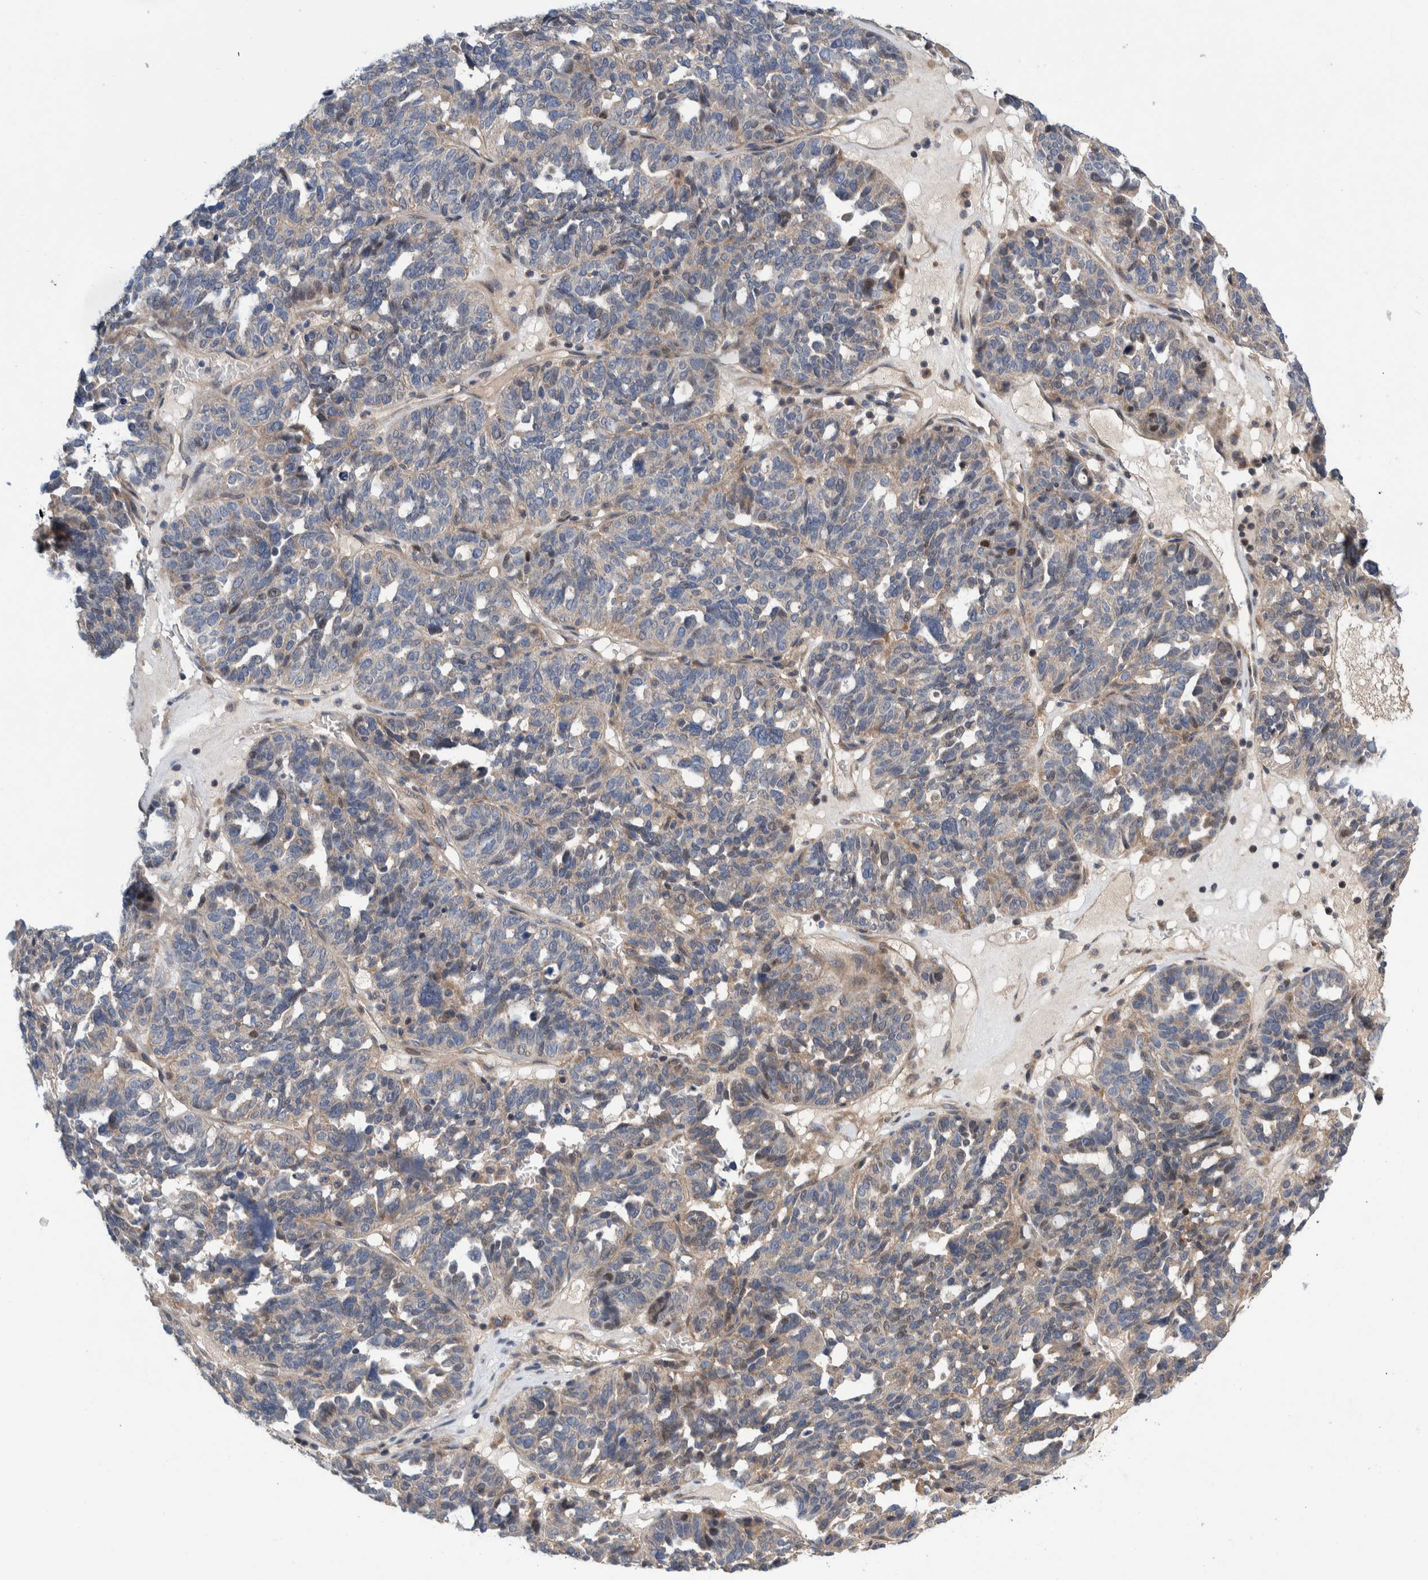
{"staining": {"intensity": "weak", "quantity": "<25%", "location": "cytoplasmic/membranous"}, "tissue": "ovarian cancer", "cell_type": "Tumor cells", "image_type": "cancer", "snomed": [{"axis": "morphology", "description": "Cystadenocarcinoma, serous, NOS"}, {"axis": "topography", "description": "Ovary"}], "caption": "Immunohistochemical staining of human ovarian serous cystadenocarcinoma exhibits no significant expression in tumor cells.", "gene": "PIK3R6", "patient": {"sex": "female", "age": 59}}